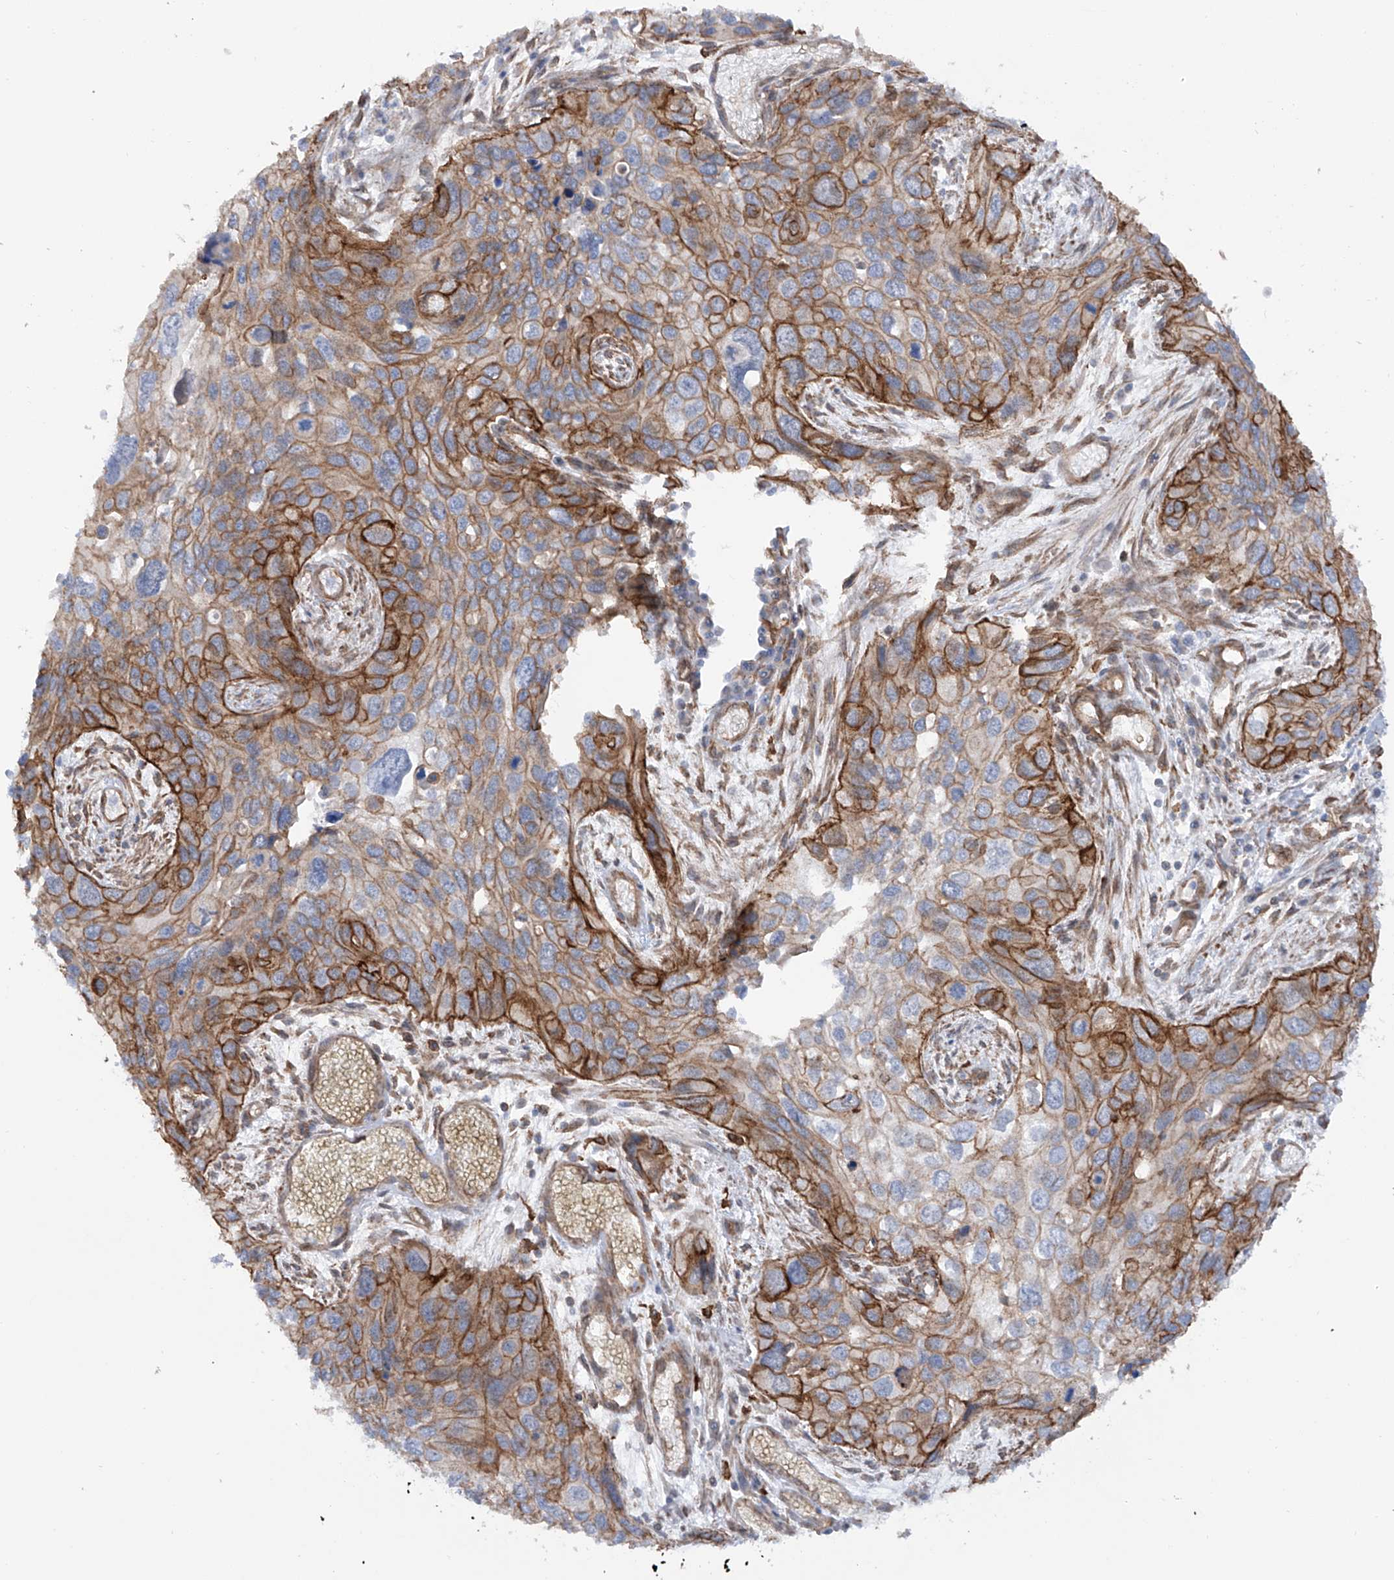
{"staining": {"intensity": "moderate", "quantity": ">75%", "location": "cytoplasmic/membranous"}, "tissue": "cervical cancer", "cell_type": "Tumor cells", "image_type": "cancer", "snomed": [{"axis": "morphology", "description": "Squamous cell carcinoma, NOS"}, {"axis": "topography", "description": "Cervix"}], "caption": "Cervical cancer was stained to show a protein in brown. There is medium levels of moderate cytoplasmic/membranous positivity in approximately >75% of tumor cells.", "gene": "ZNF490", "patient": {"sex": "female", "age": 55}}